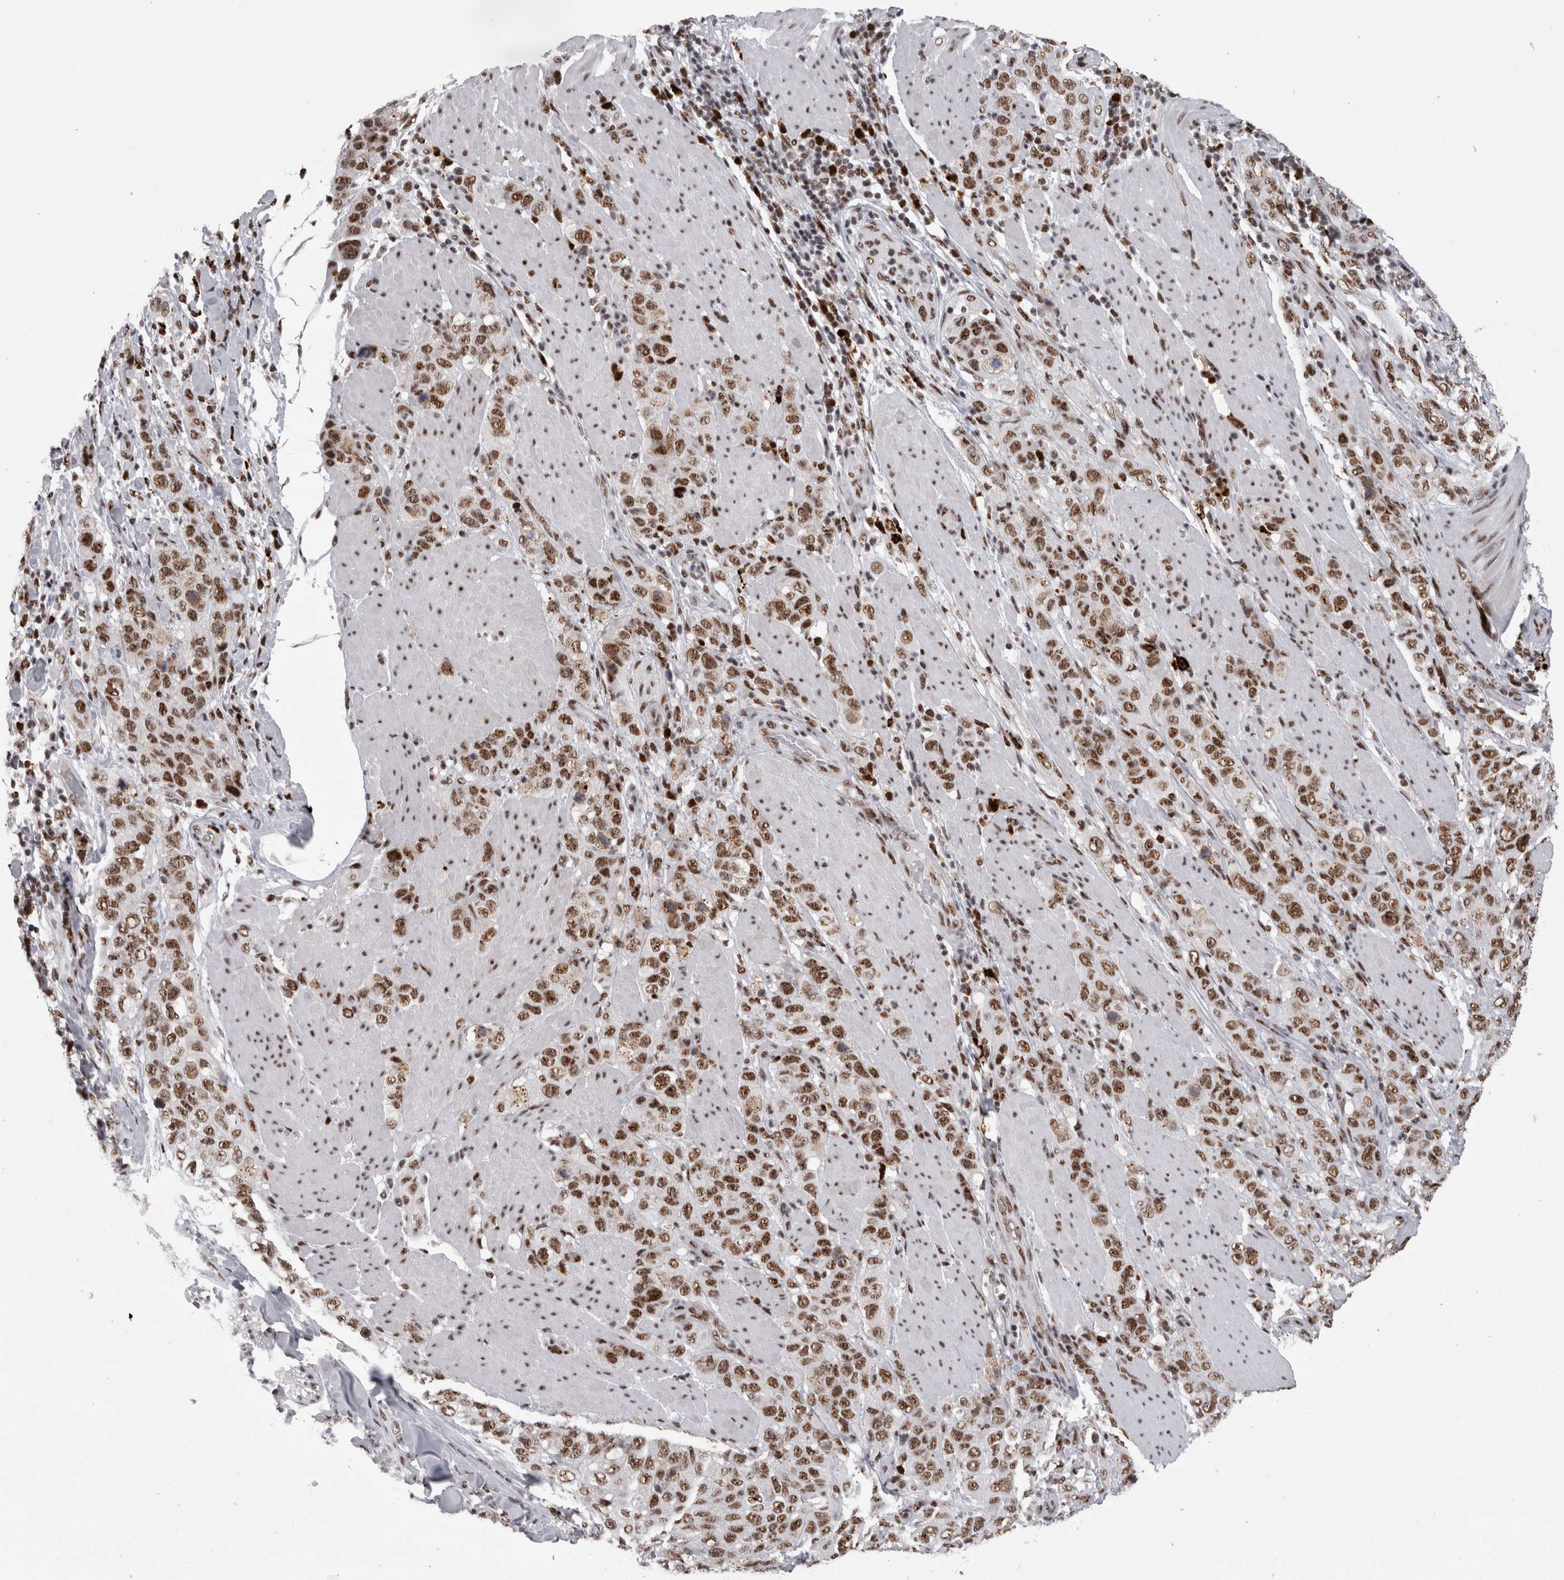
{"staining": {"intensity": "moderate", "quantity": ">75%", "location": "nuclear"}, "tissue": "stomach cancer", "cell_type": "Tumor cells", "image_type": "cancer", "snomed": [{"axis": "morphology", "description": "Adenocarcinoma, NOS"}, {"axis": "topography", "description": "Stomach"}], "caption": "Stomach cancer tissue shows moderate nuclear positivity in approximately >75% of tumor cells (DAB IHC with brightfield microscopy, high magnification).", "gene": "SNRNP40", "patient": {"sex": "male", "age": 48}}